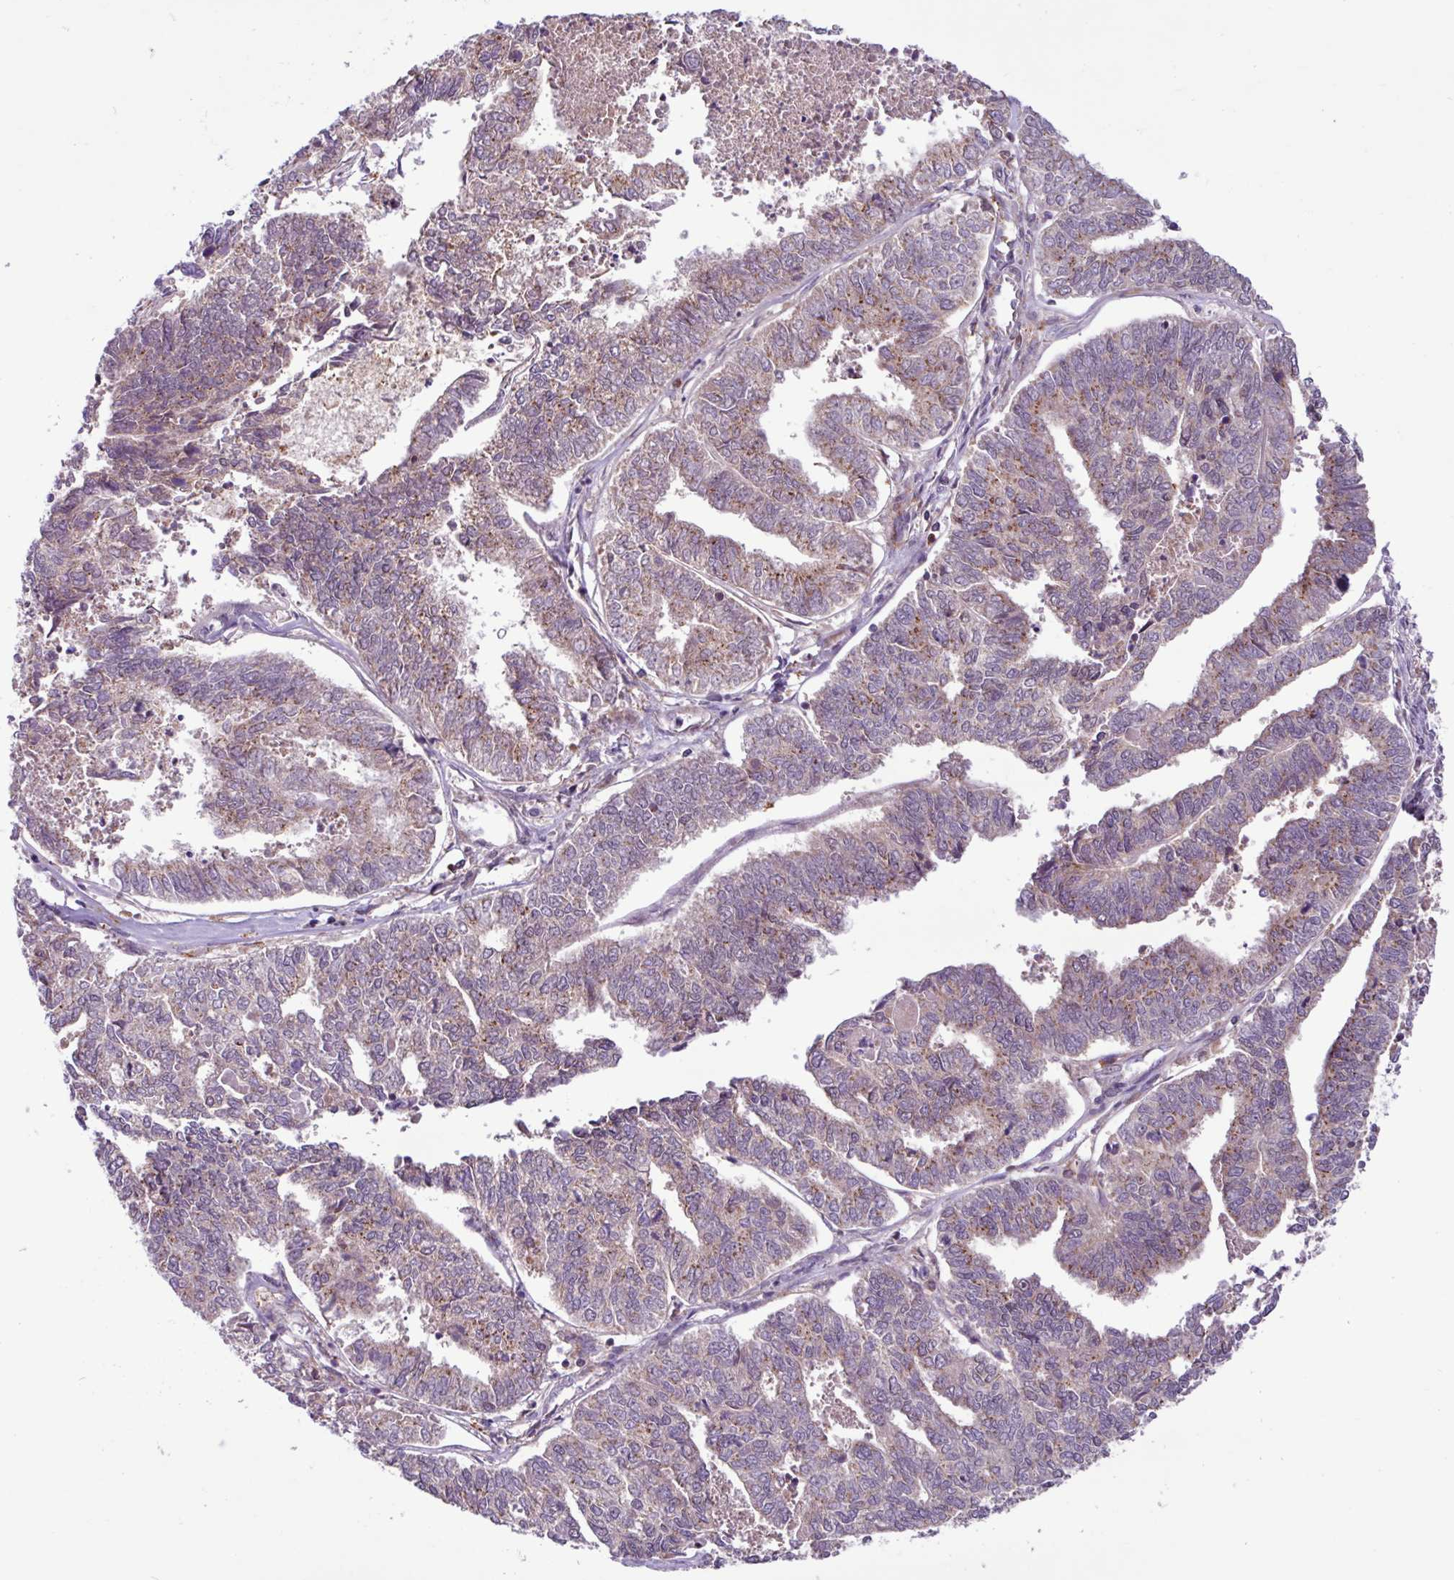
{"staining": {"intensity": "moderate", "quantity": ">75%", "location": "cytoplasmic/membranous"}, "tissue": "endometrial cancer", "cell_type": "Tumor cells", "image_type": "cancer", "snomed": [{"axis": "morphology", "description": "Adenocarcinoma, NOS"}, {"axis": "topography", "description": "Endometrium"}], "caption": "The photomicrograph reveals immunohistochemical staining of adenocarcinoma (endometrial). There is moderate cytoplasmic/membranous positivity is identified in about >75% of tumor cells. The protein is shown in brown color, while the nuclei are stained blue.", "gene": "BRD3", "patient": {"sex": "female", "age": 73}}